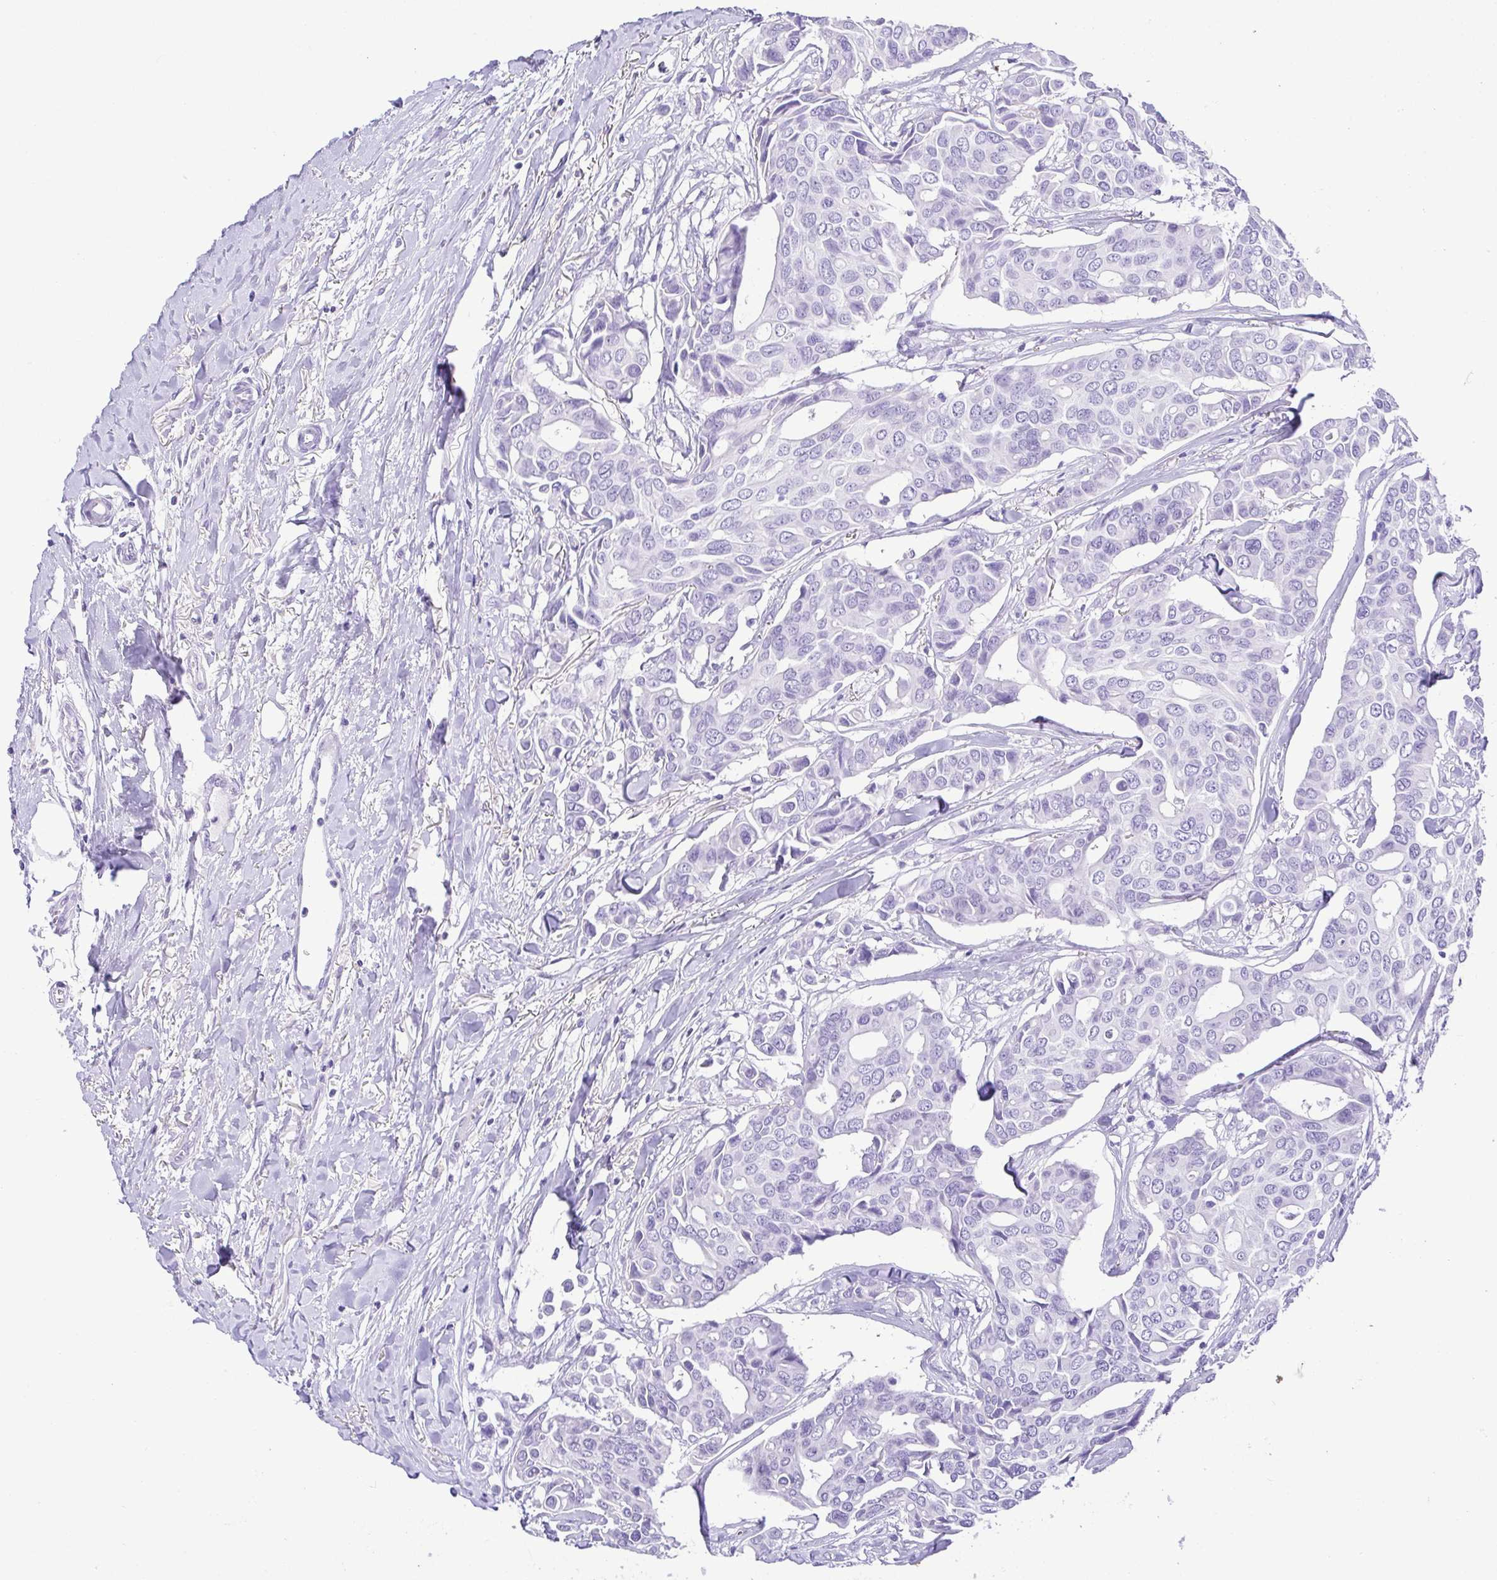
{"staining": {"intensity": "negative", "quantity": "none", "location": "none"}, "tissue": "breast cancer", "cell_type": "Tumor cells", "image_type": "cancer", "snomed": [{"axis": "morphology", "description": "Duct carcinoma"}, {"axis": "topography", "description": "Breast"}], "caption": "IHC of human breast cancer (invasive ductal carcinoma) demonstrates no expression in tumor cells.", "gene": "CDSN", "patient": {"sex": "female", "age": 54}}